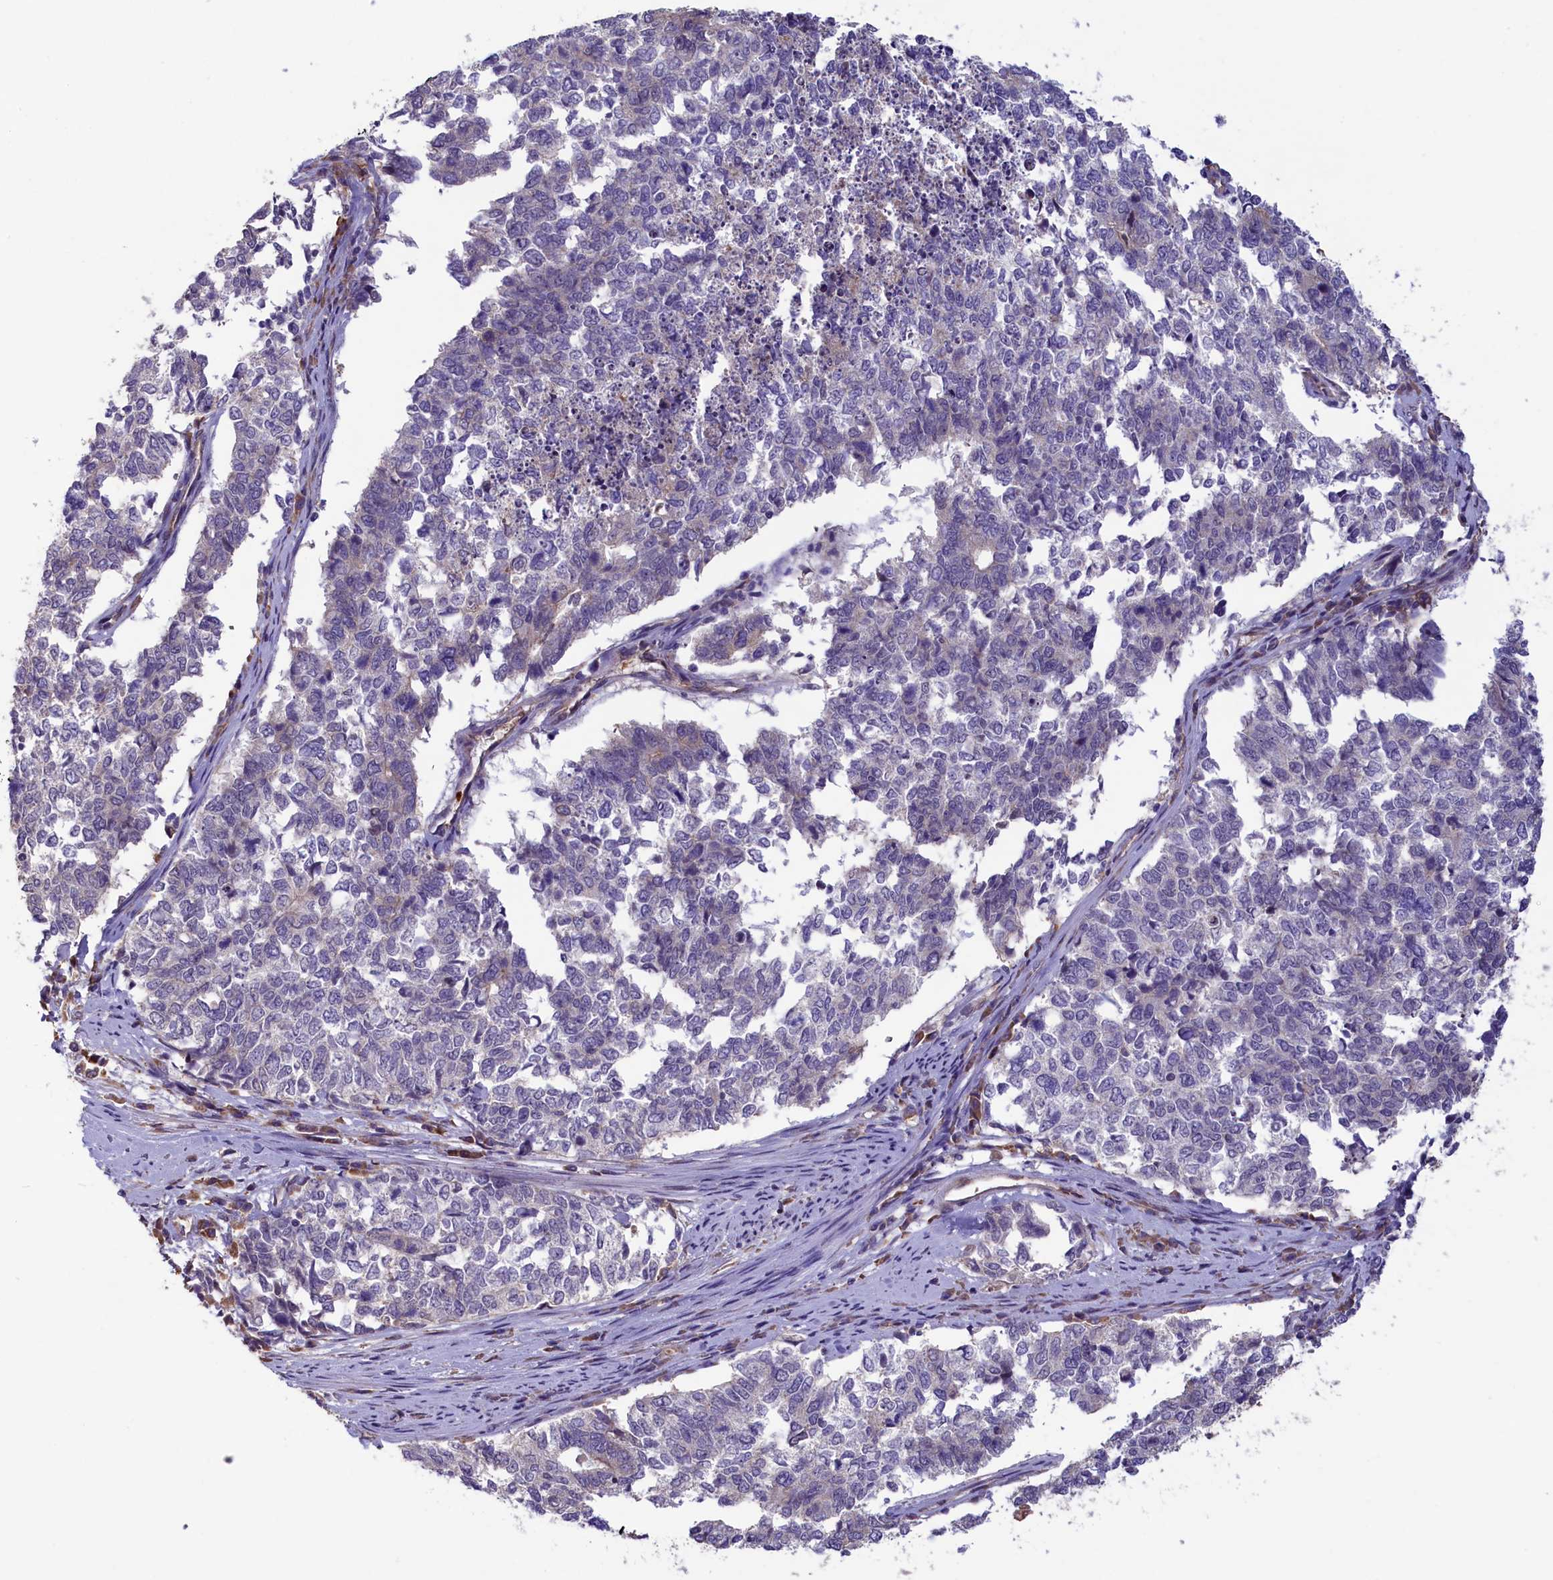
{"staining": {"intensity": "negative", "quantity": "none", "location": "none"}, "tissue": "cervical cancer", "cell_type": "Tumor cells", "image_type": "cancer", "snomed": [{"axis": "morphology", "description": "Squamous cell carcinoma, NOS"}, {"axis": "topography", "description": "Cervix"}], "caption": "Squamous cell carcinoma (cervical) was stained to show a protein in brown. There is no significant positivity in tumor cells. (Stains: DAB (3,3'-diaminobenzidine) immunohistochemistry with hematoxylin counter stain, Microscopy: brightfield microscopy at high magnification).", "gene": "CCDC9B", "patient": {"sex": "female", "age": 63}}